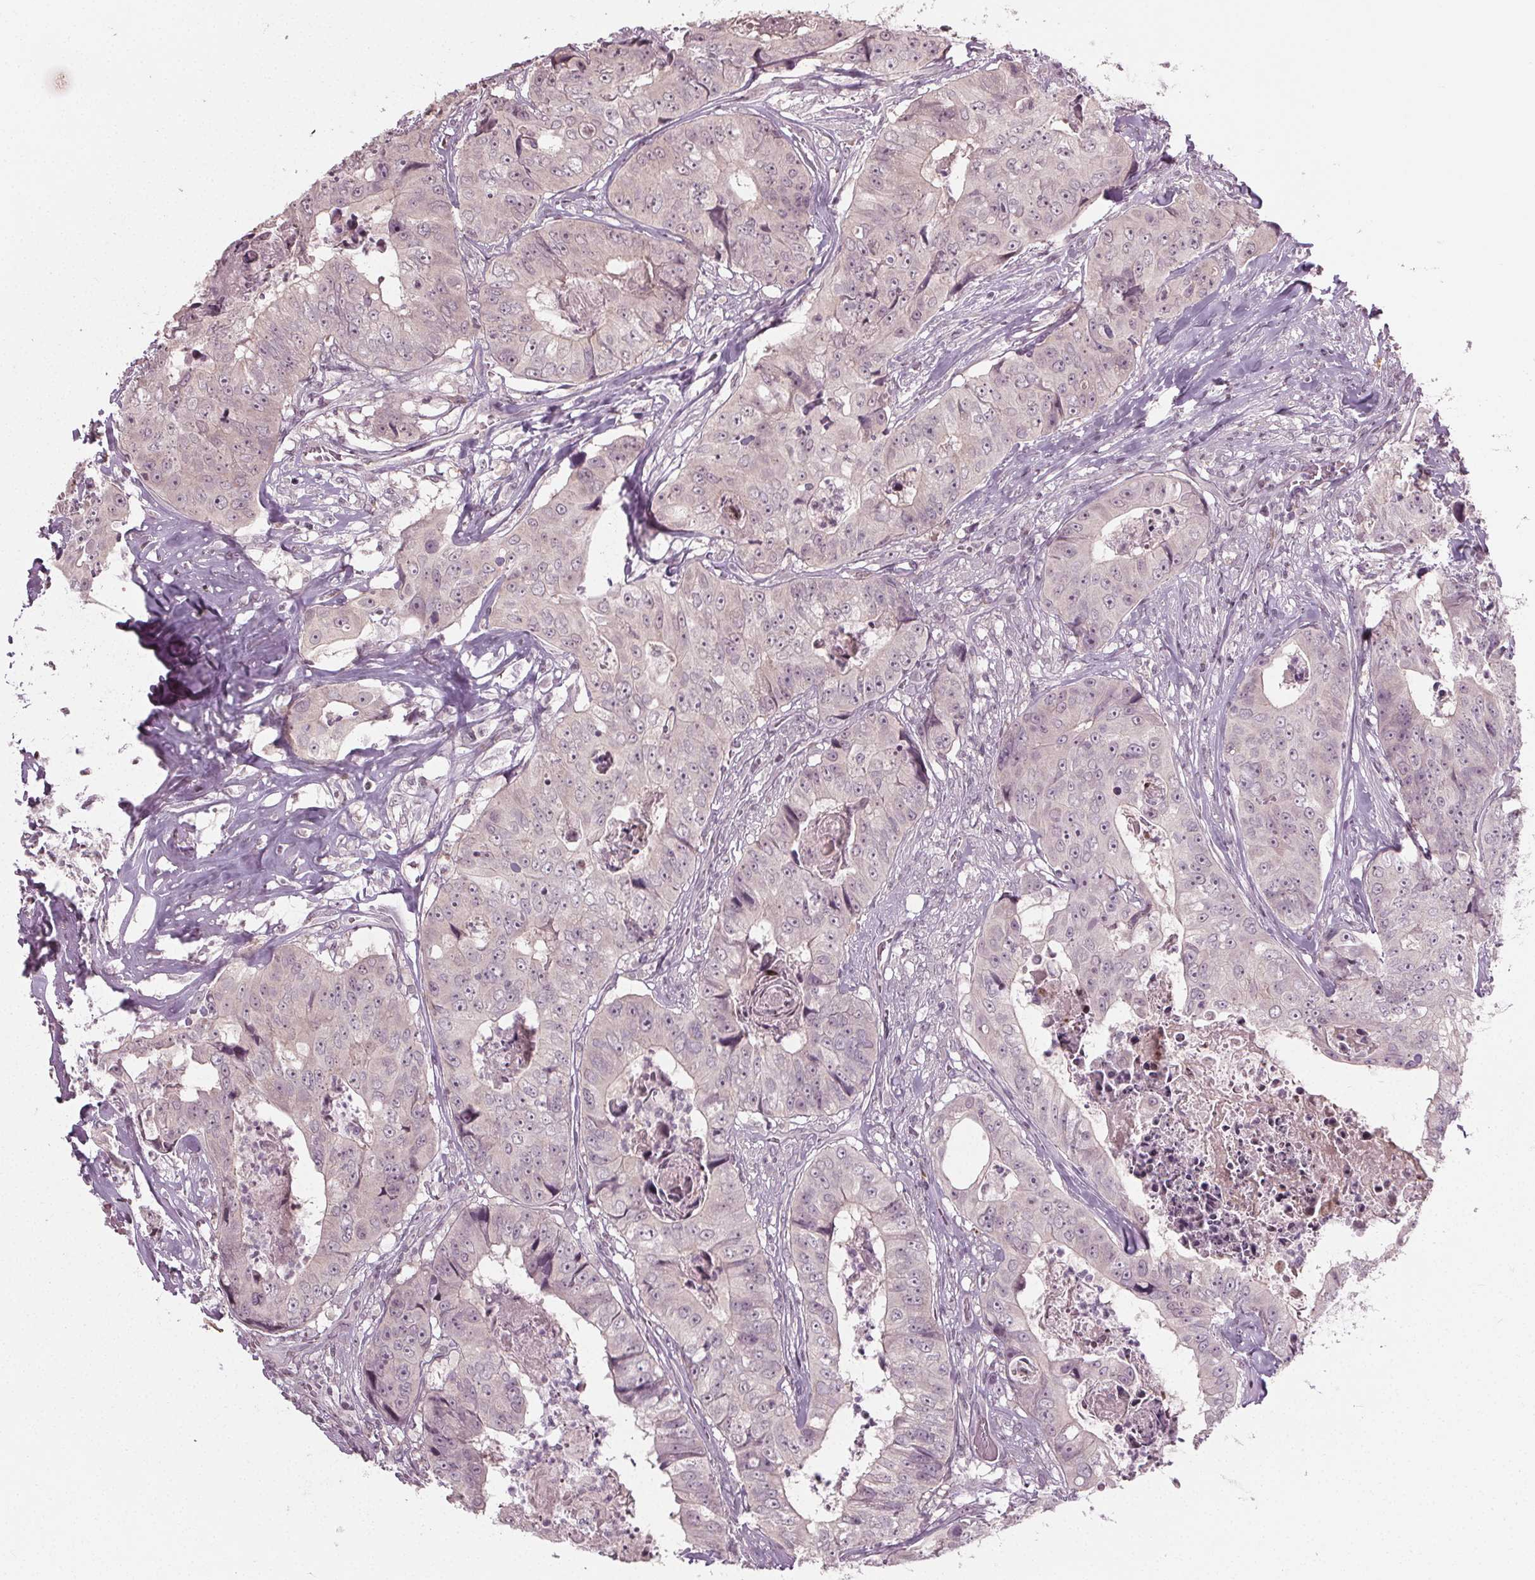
{"staining": {"intensity": "negative", "quantity": "none", "location": "none"}, "tissue": "colorectal cancer", "cell_type": "Tumor cells", "image_type": "cancer", "snomed": [{"axis": "morphology", "description": "Adenocarcinoma, NOS"}, {"axis": "topography", "description": "Rectum"}], "caption": "Adenocarcinoma (colorectal) stained for a protein using immunohistochemistry exhibits no expression tumor cells.", "gene": "CXCL16", "patient": {"sex": "female", "age": 62}}